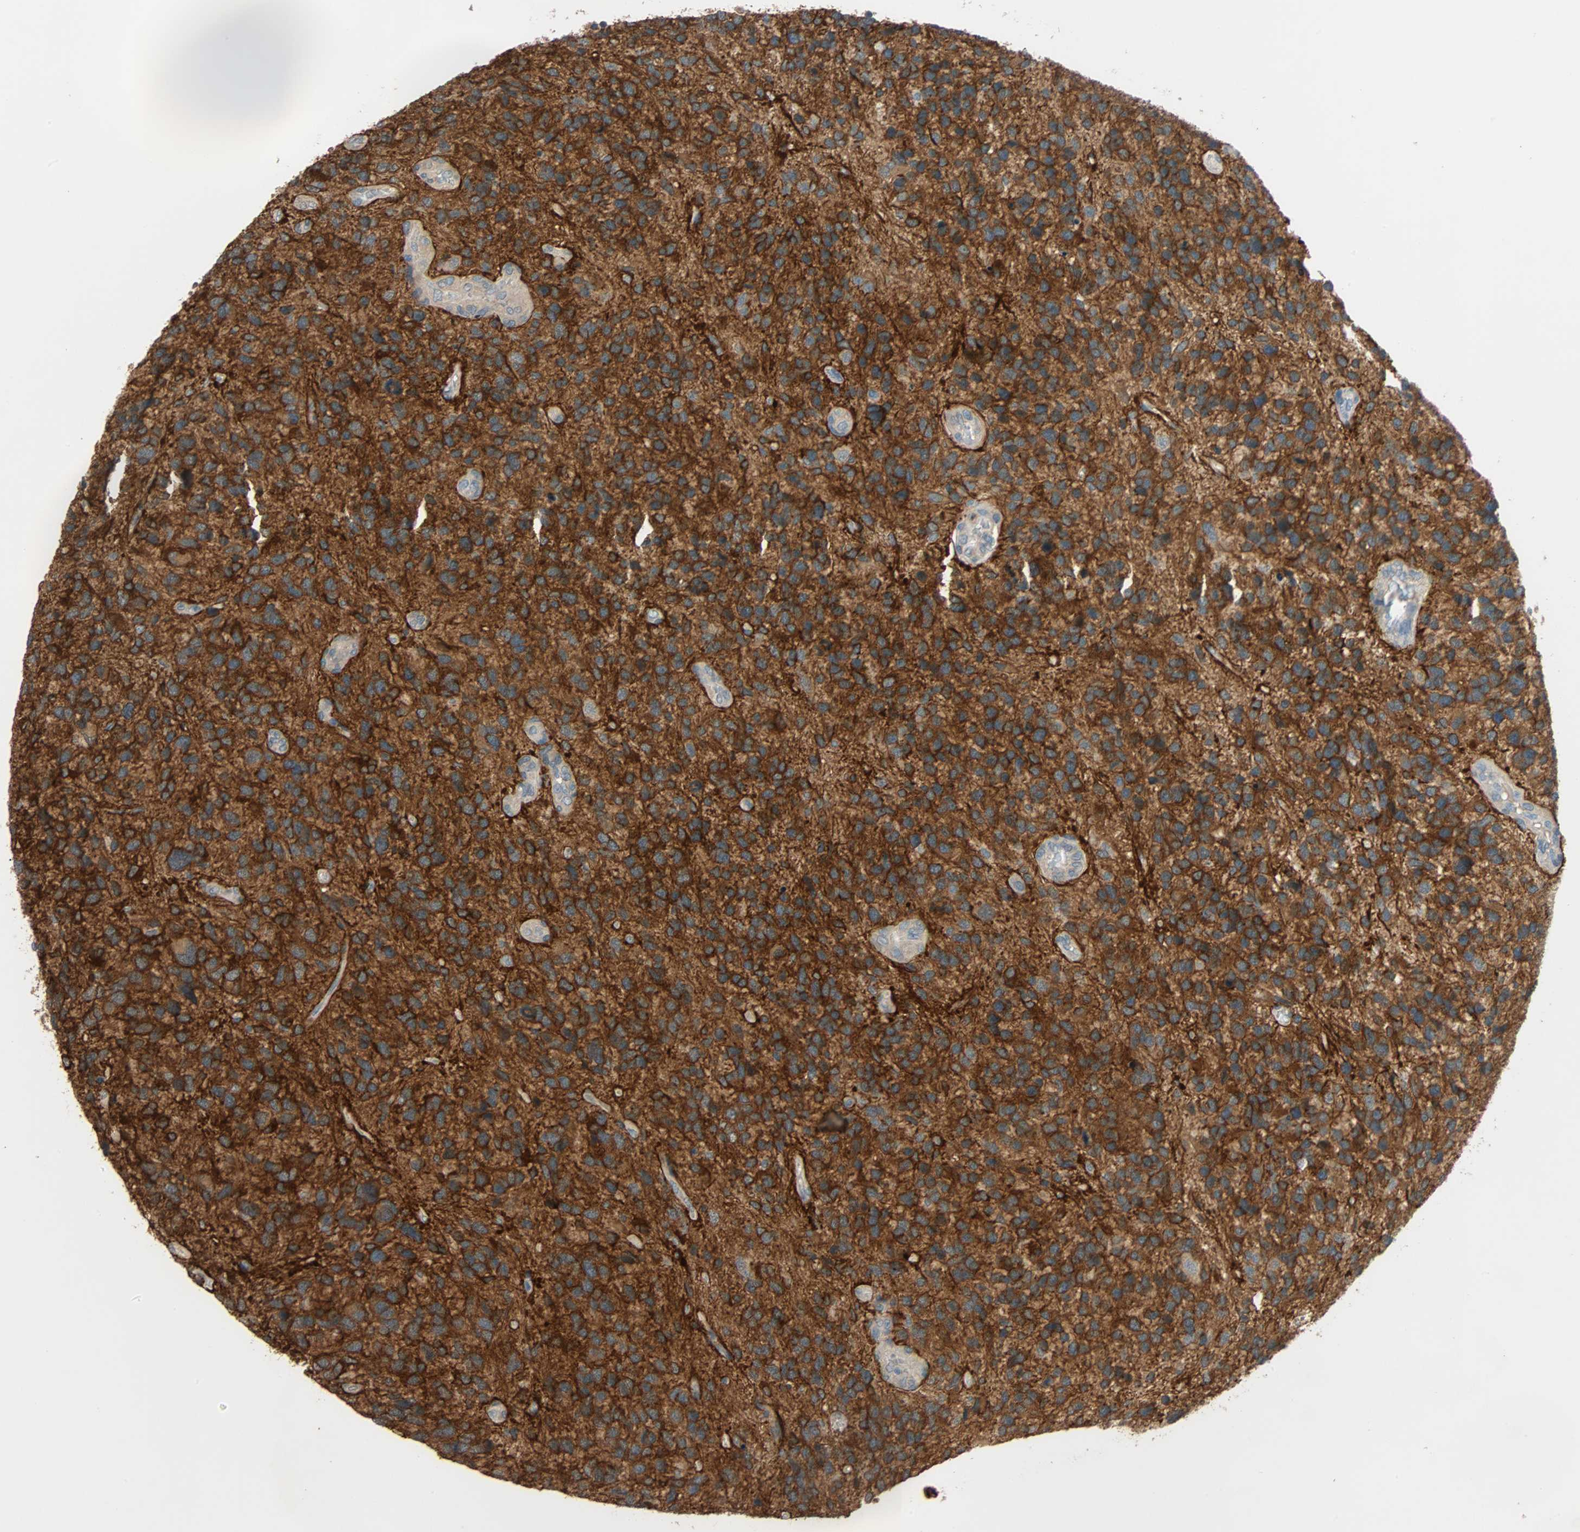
{"staining": {"intensity": "strong", "quantity": ">75%", "location": "cytoplasmic/membranous"}, "tissue": "glioma", "cell_type": "Tumor cells", "image_type": "cancer", "snomed": [{"axis": "morphology", "description": "Glioma, malignant, High grade"}, {"axis": "topography", "description": "Brain"}], "caption": "Immunohistochemical staining of human malignant high-grade glioma reveals high levels of strong cytoplasmic/membranous protein expression in approximately >75% of tumor cells.", "gene": "TNFRSF12A", "patient": {"sex": "female", "age": 58}}